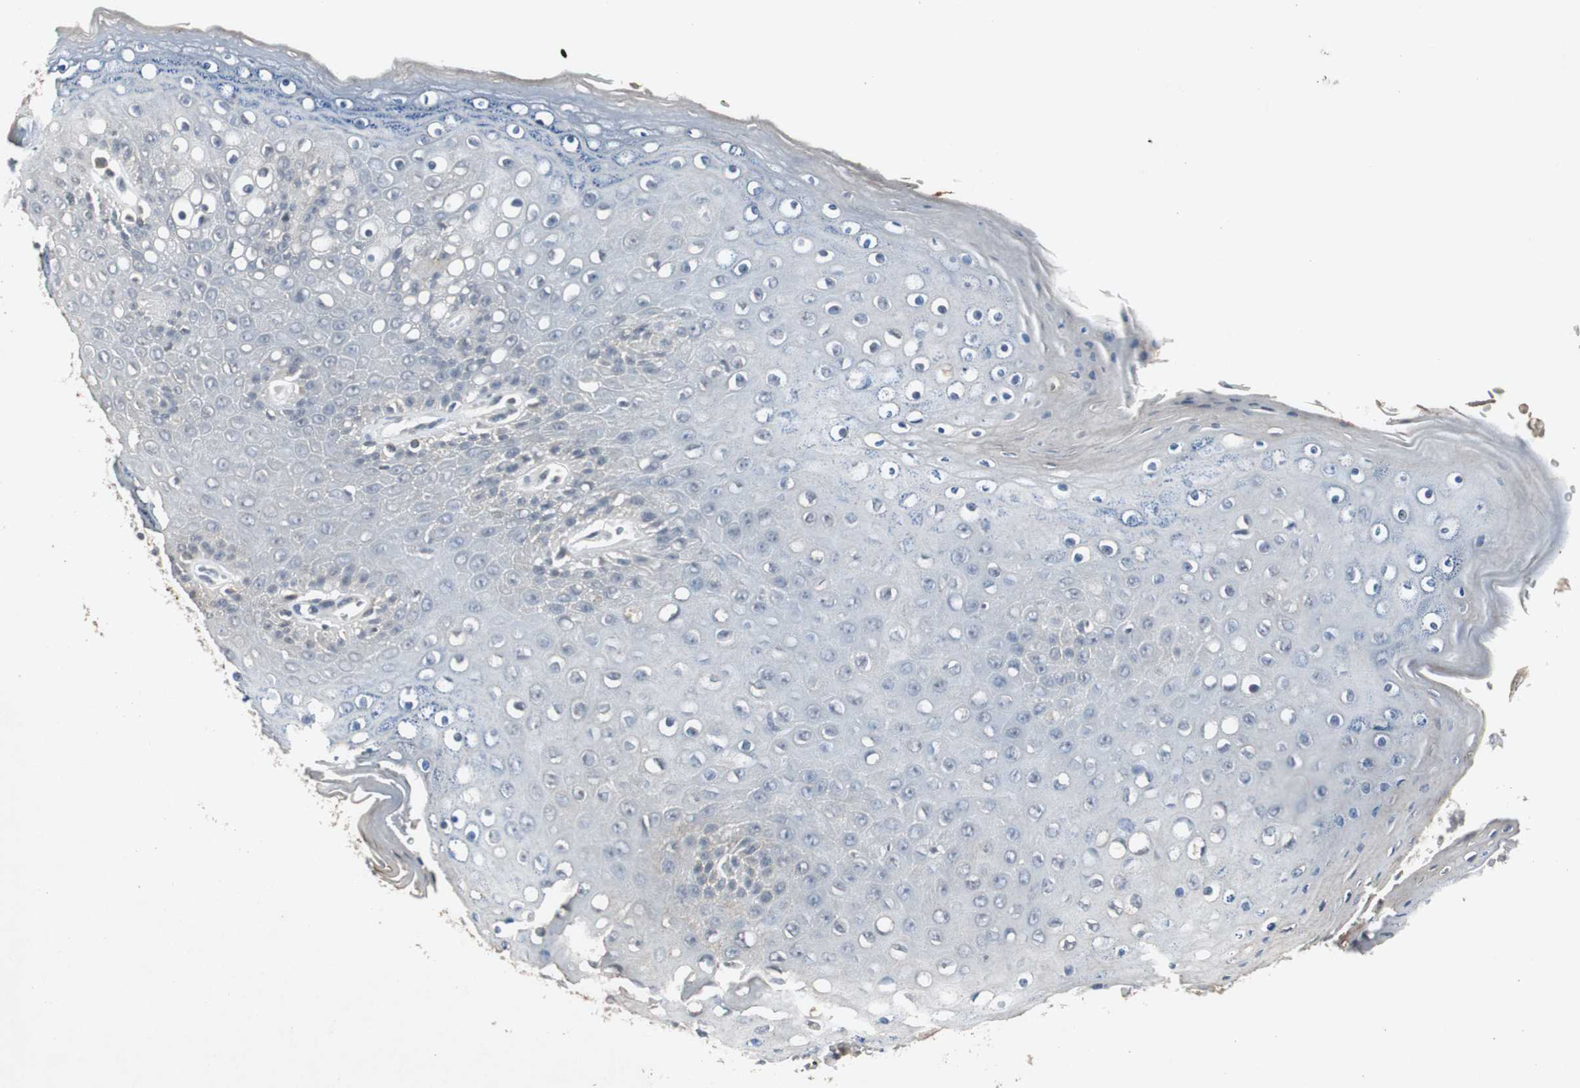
{"staining": {"intensity": "negative", "quantity": "none", "location": "none"}, "tissue": "skin", "cell_type": "Epidermal cells", "image_type": "normal", "snomed": [{"axis": "morphology", "description": "Normal tissue, NOS"}, {"axis": "topography", "description": "Anal"}], "caption": "IHC histopathology image of benign skin stained for a protein (brown), which displays no staining in epidermal cells.", "gene": "ADNP2", "patient": {"sex": "female", "age": 46}}